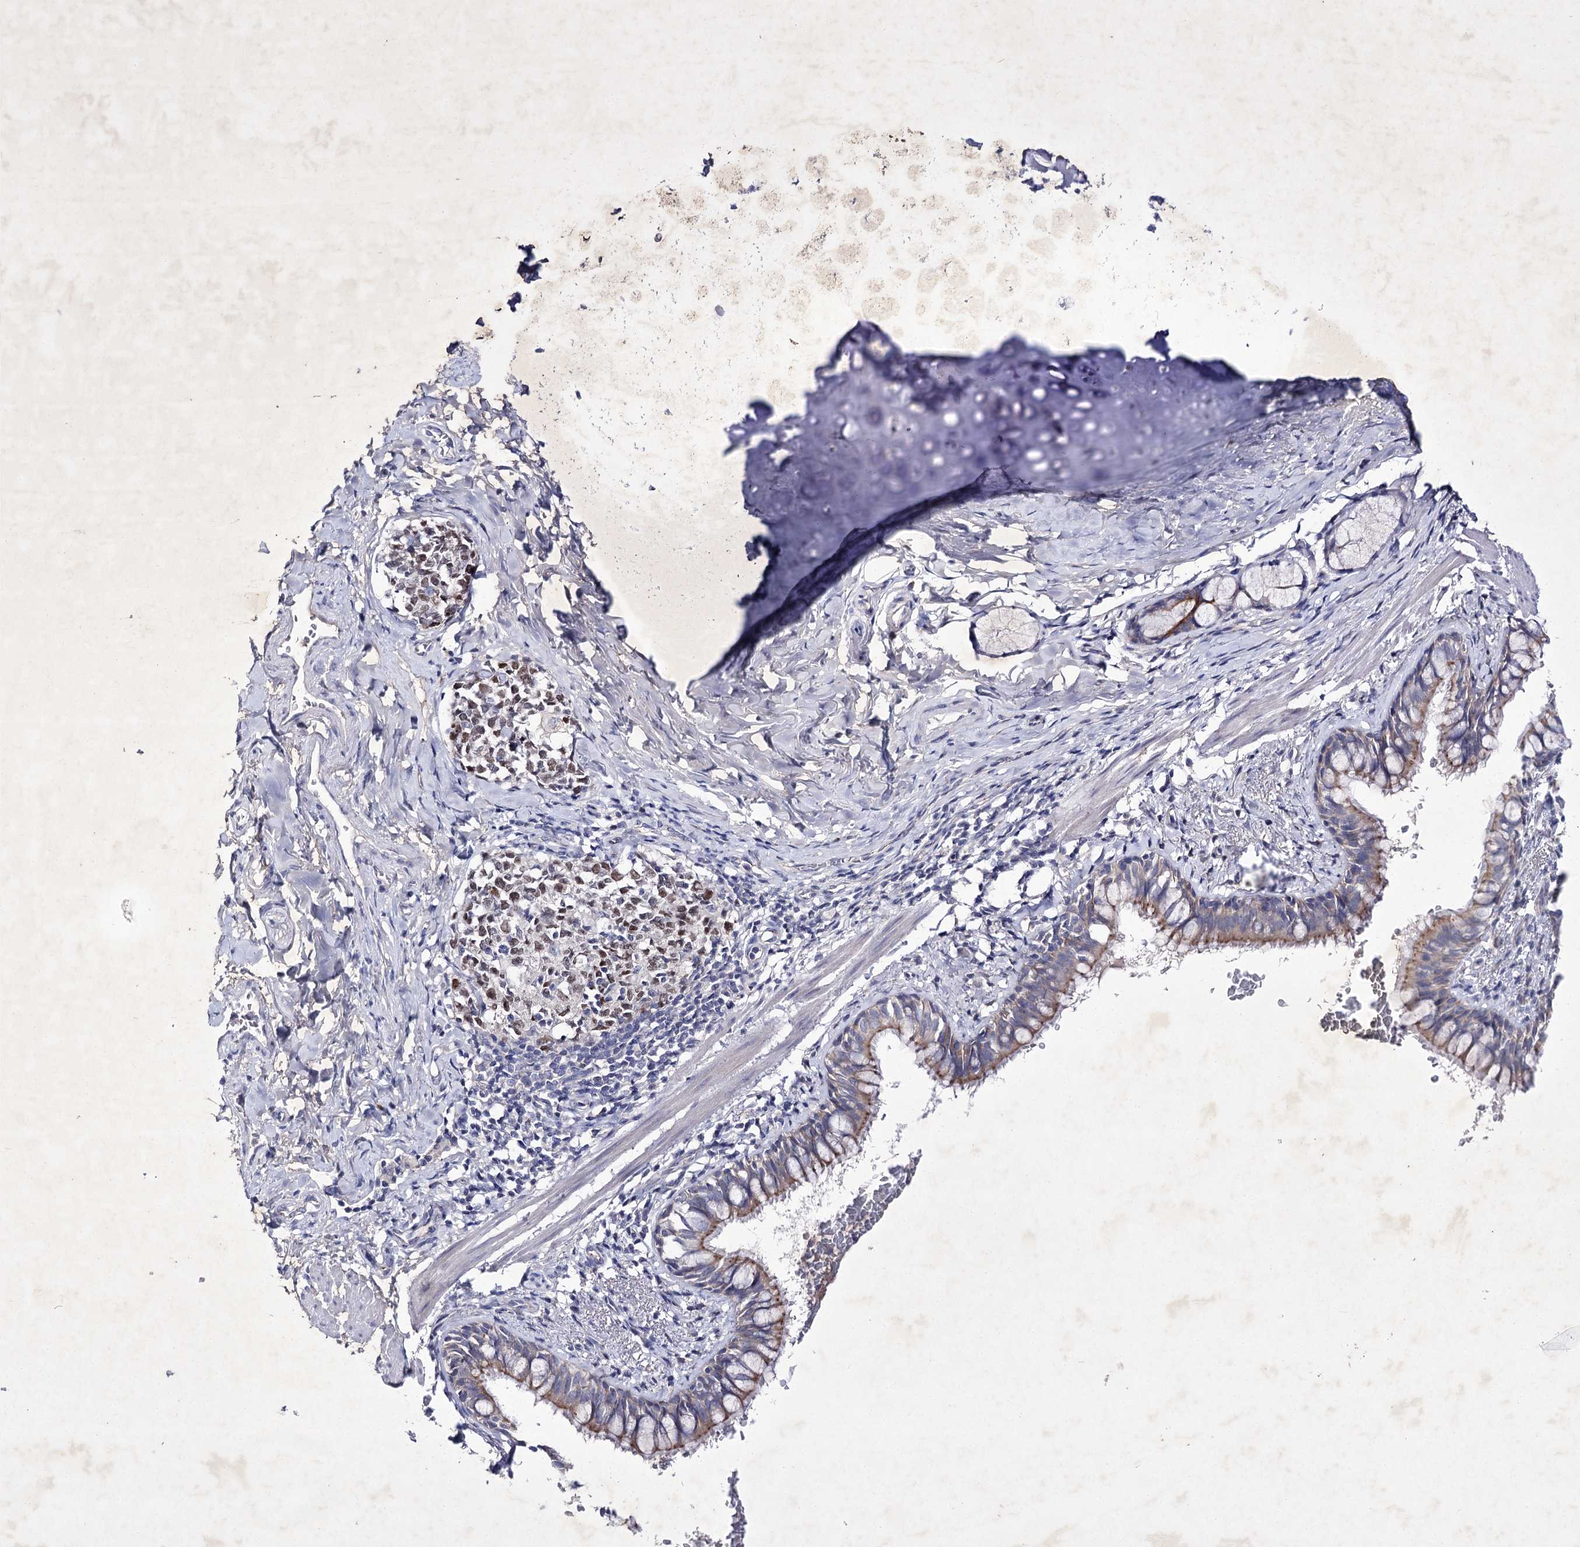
{"staining": {"intensity": "moderate", "quantity": "<25%", "location": "cytoplasmic/membranous"}, "tissue": "bronchus", "cell_type": "Respiratory epithelial cells", "image_type": "normal", "snomed": [{"axis": "morphology", "description": "Normal tissue, NOS"}, {"axis": "topography", "description": "Cartilage tissue"}, {"axis": "topography", "description": "Bronchus"}], "caption": "IHC image of normal human bronchus stained for a protein (brown), which reveals low levels of moderate cytoplasmic/membranous expression in about <25% of respiratory epithelial cells.", "gene": "COX15", "patient": {"sex": "female", "age": 36}}